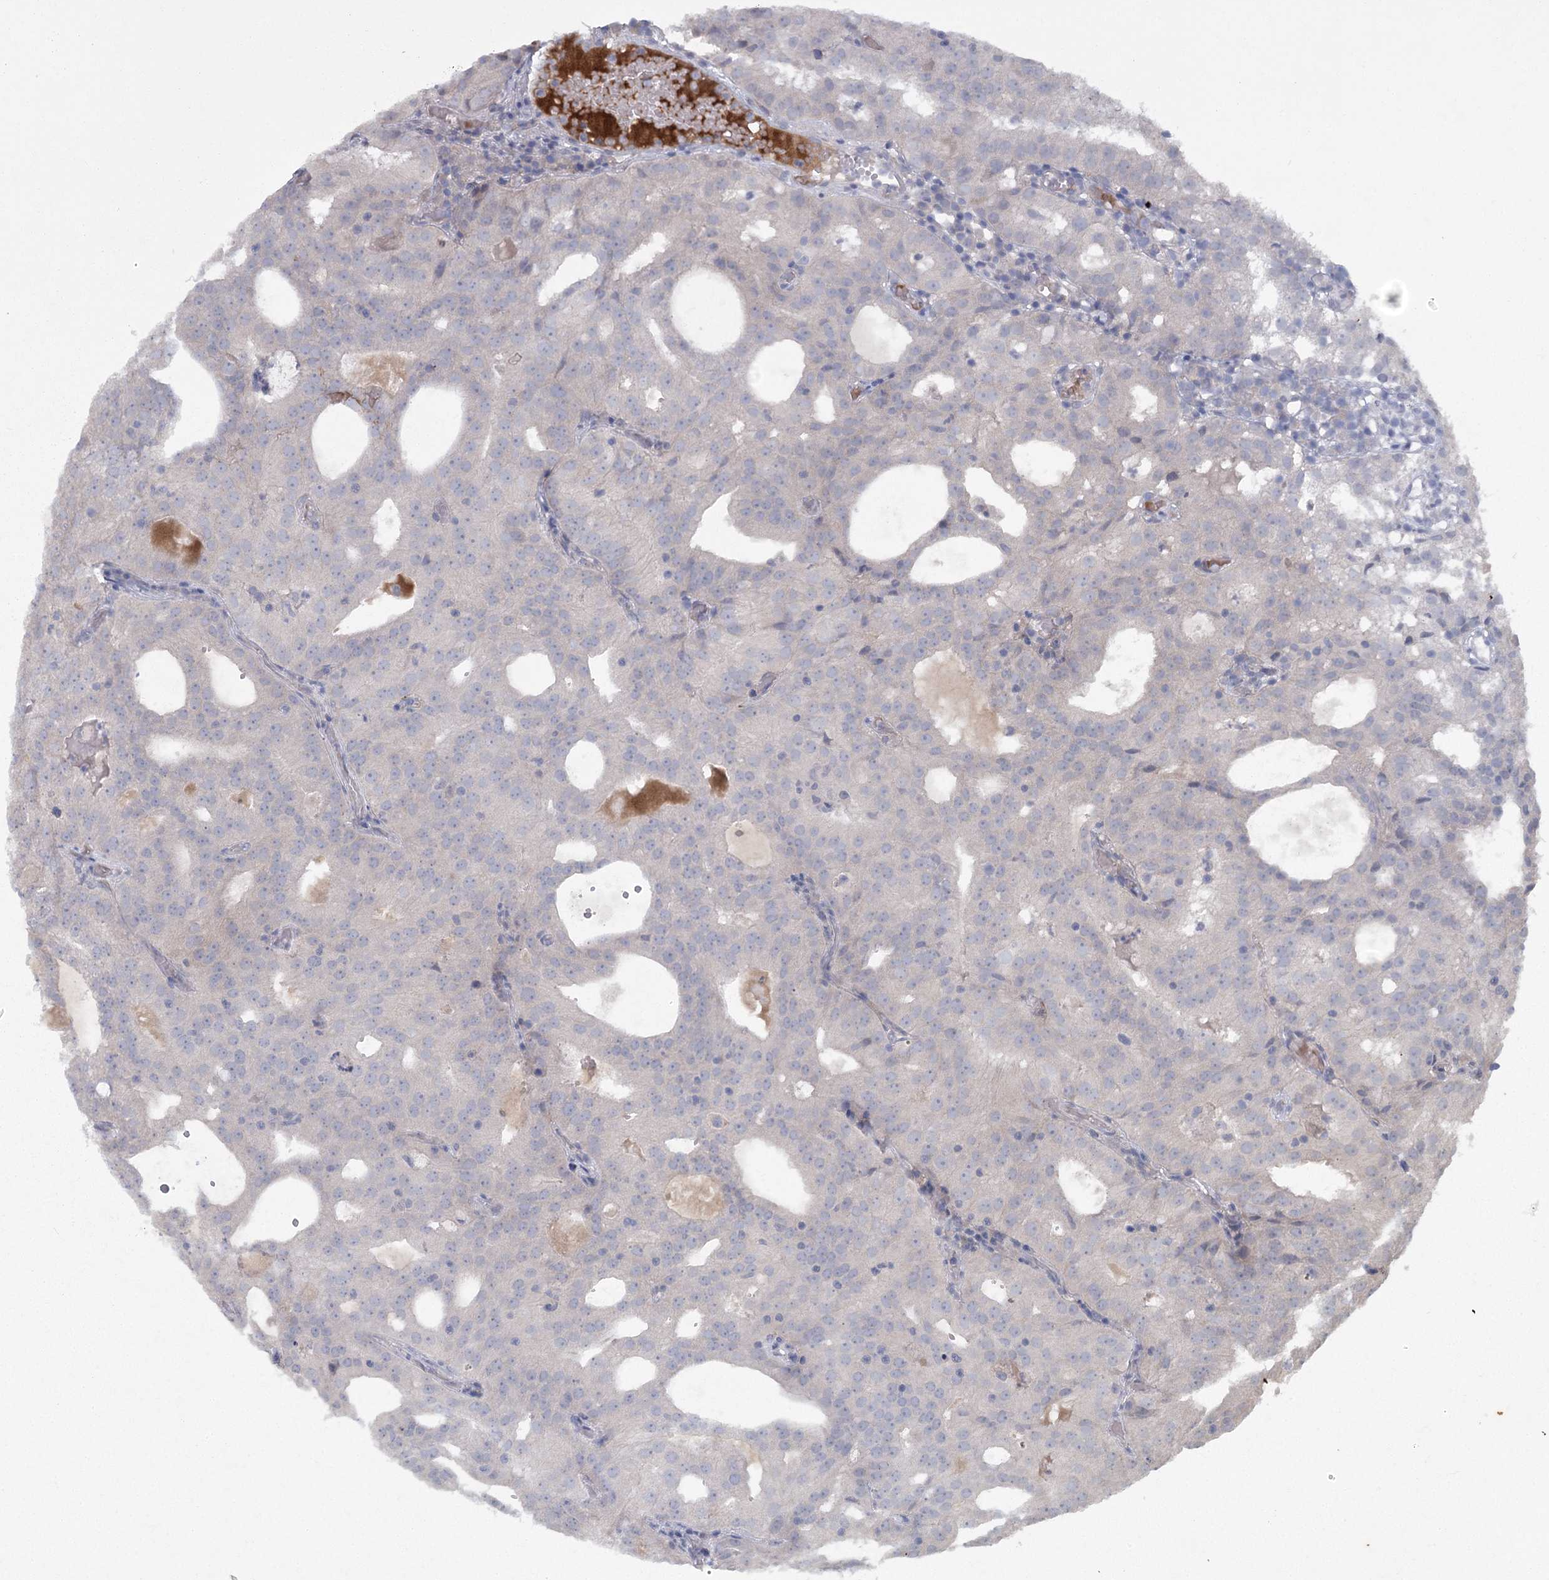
{"staining": {"intensity": "negative", "quantity": "none", "location": "none"}, "tissue": "prostate cancer", "cell_type": "Tumor cells", "image_type": "cancer", "snomed": [{"axis": "morphology", "description": "Adenocarcinoma, Medium grade"}, {"axis": "topography", "description": "Prostate"}], "caption": "IHC image of neoplastic tissue: prostate cancer (adenocarcinoma (medium-grade)) stained with DAB demonstrates no significant protein positivity in tumor cells. (DAB (3,3'-diaminobenzidine) immunohistochemistry visualized using brightfield microscopy, high magnification).", "gene": "LRRC14B", "patient": {"sex": "male", "age": 88}}